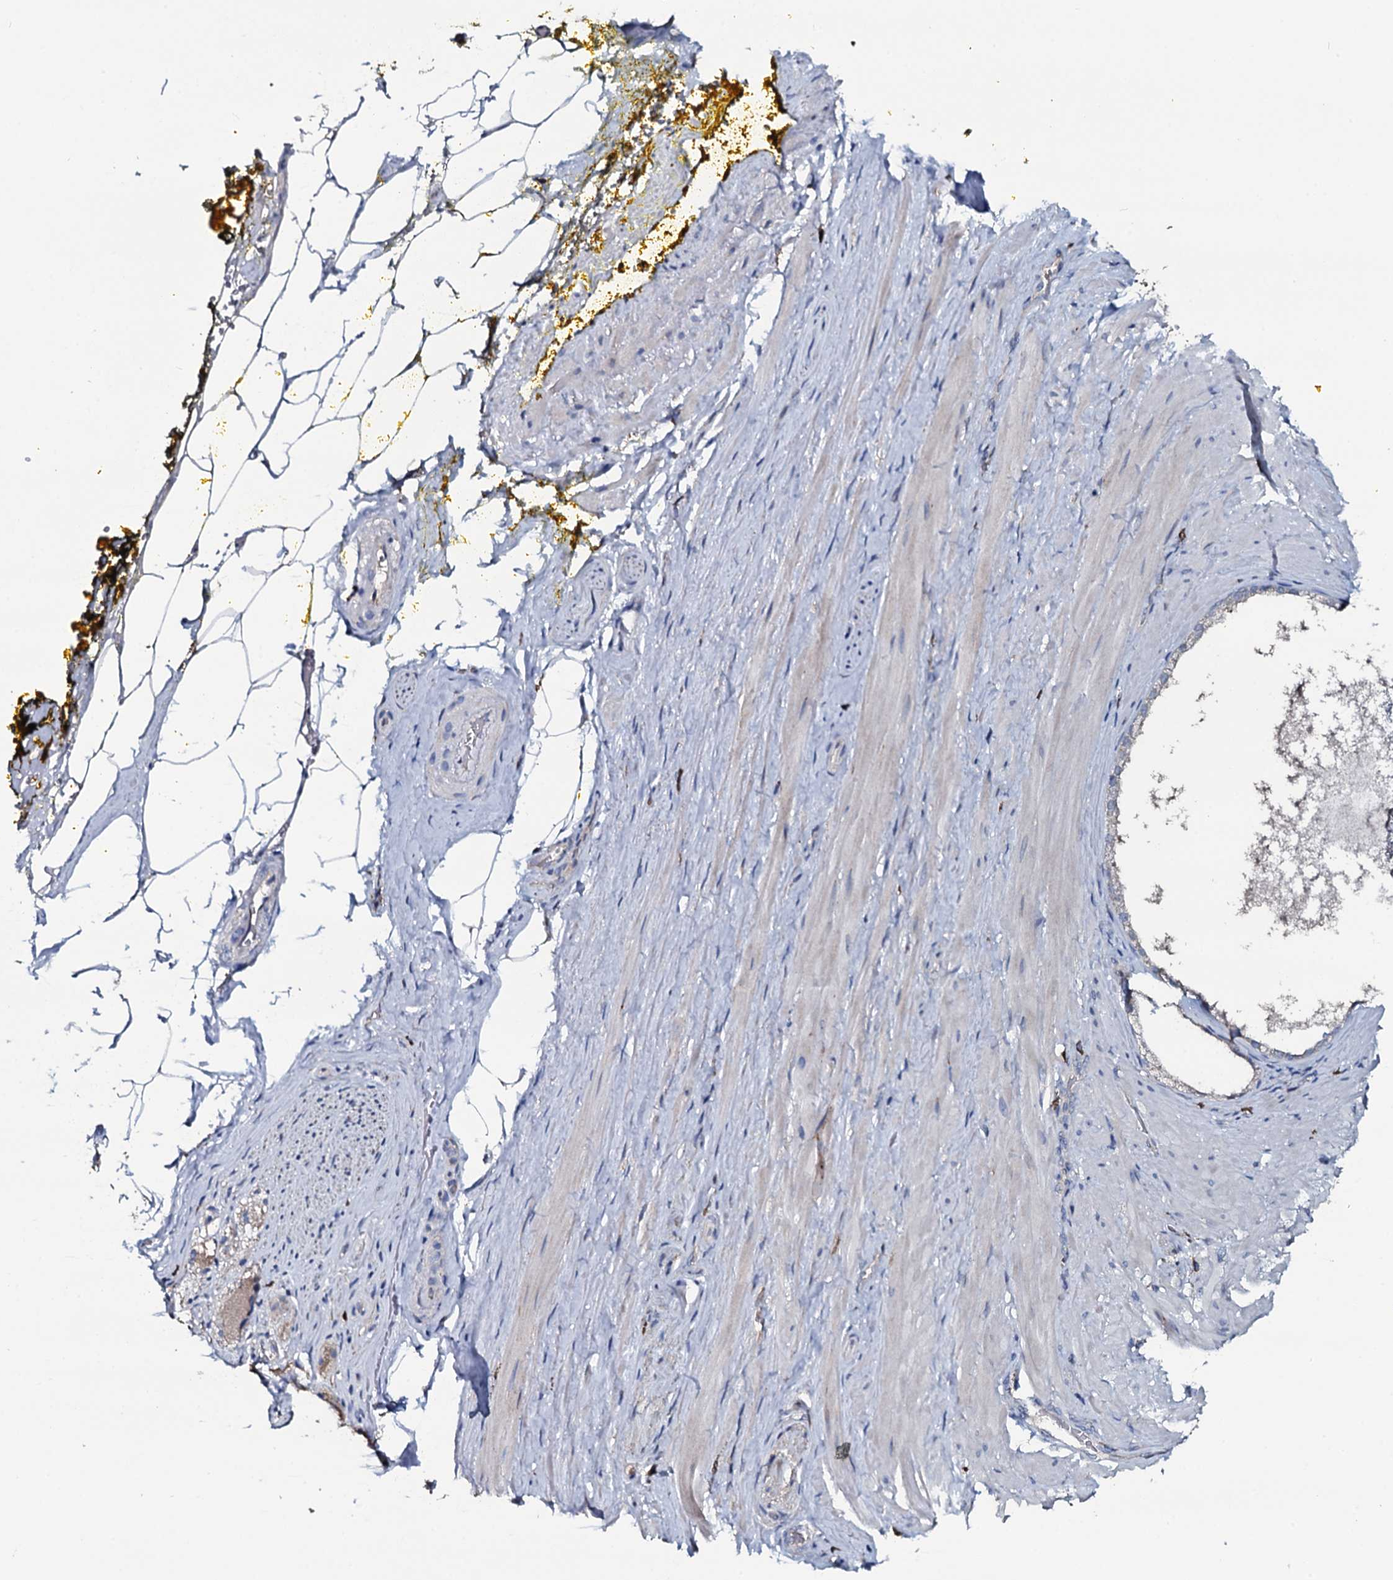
{"staining": {"intensity": "negative", "quantity": "none", "location": "none"}, "tissue": "adipose tissue", "cell_type": "Adipocytes", "image_type": "normal", "snomed": [{"axis": "morphology", "description": "Normal tissue, NOS"}, {"axis": "morphology", "description": "Adenocarcinoma, Low grade"}, {"axis": "topography", "description": "Prostate"}, {"axis": "topography", "description": "Peripheral nerve tissue"}], "caption": "Immunohistochemistry of unremarkable adipose tissue reveals no expression in adipocytes.", "gene": "IL12B", "patient": {"sex": "male", "age": 63}}